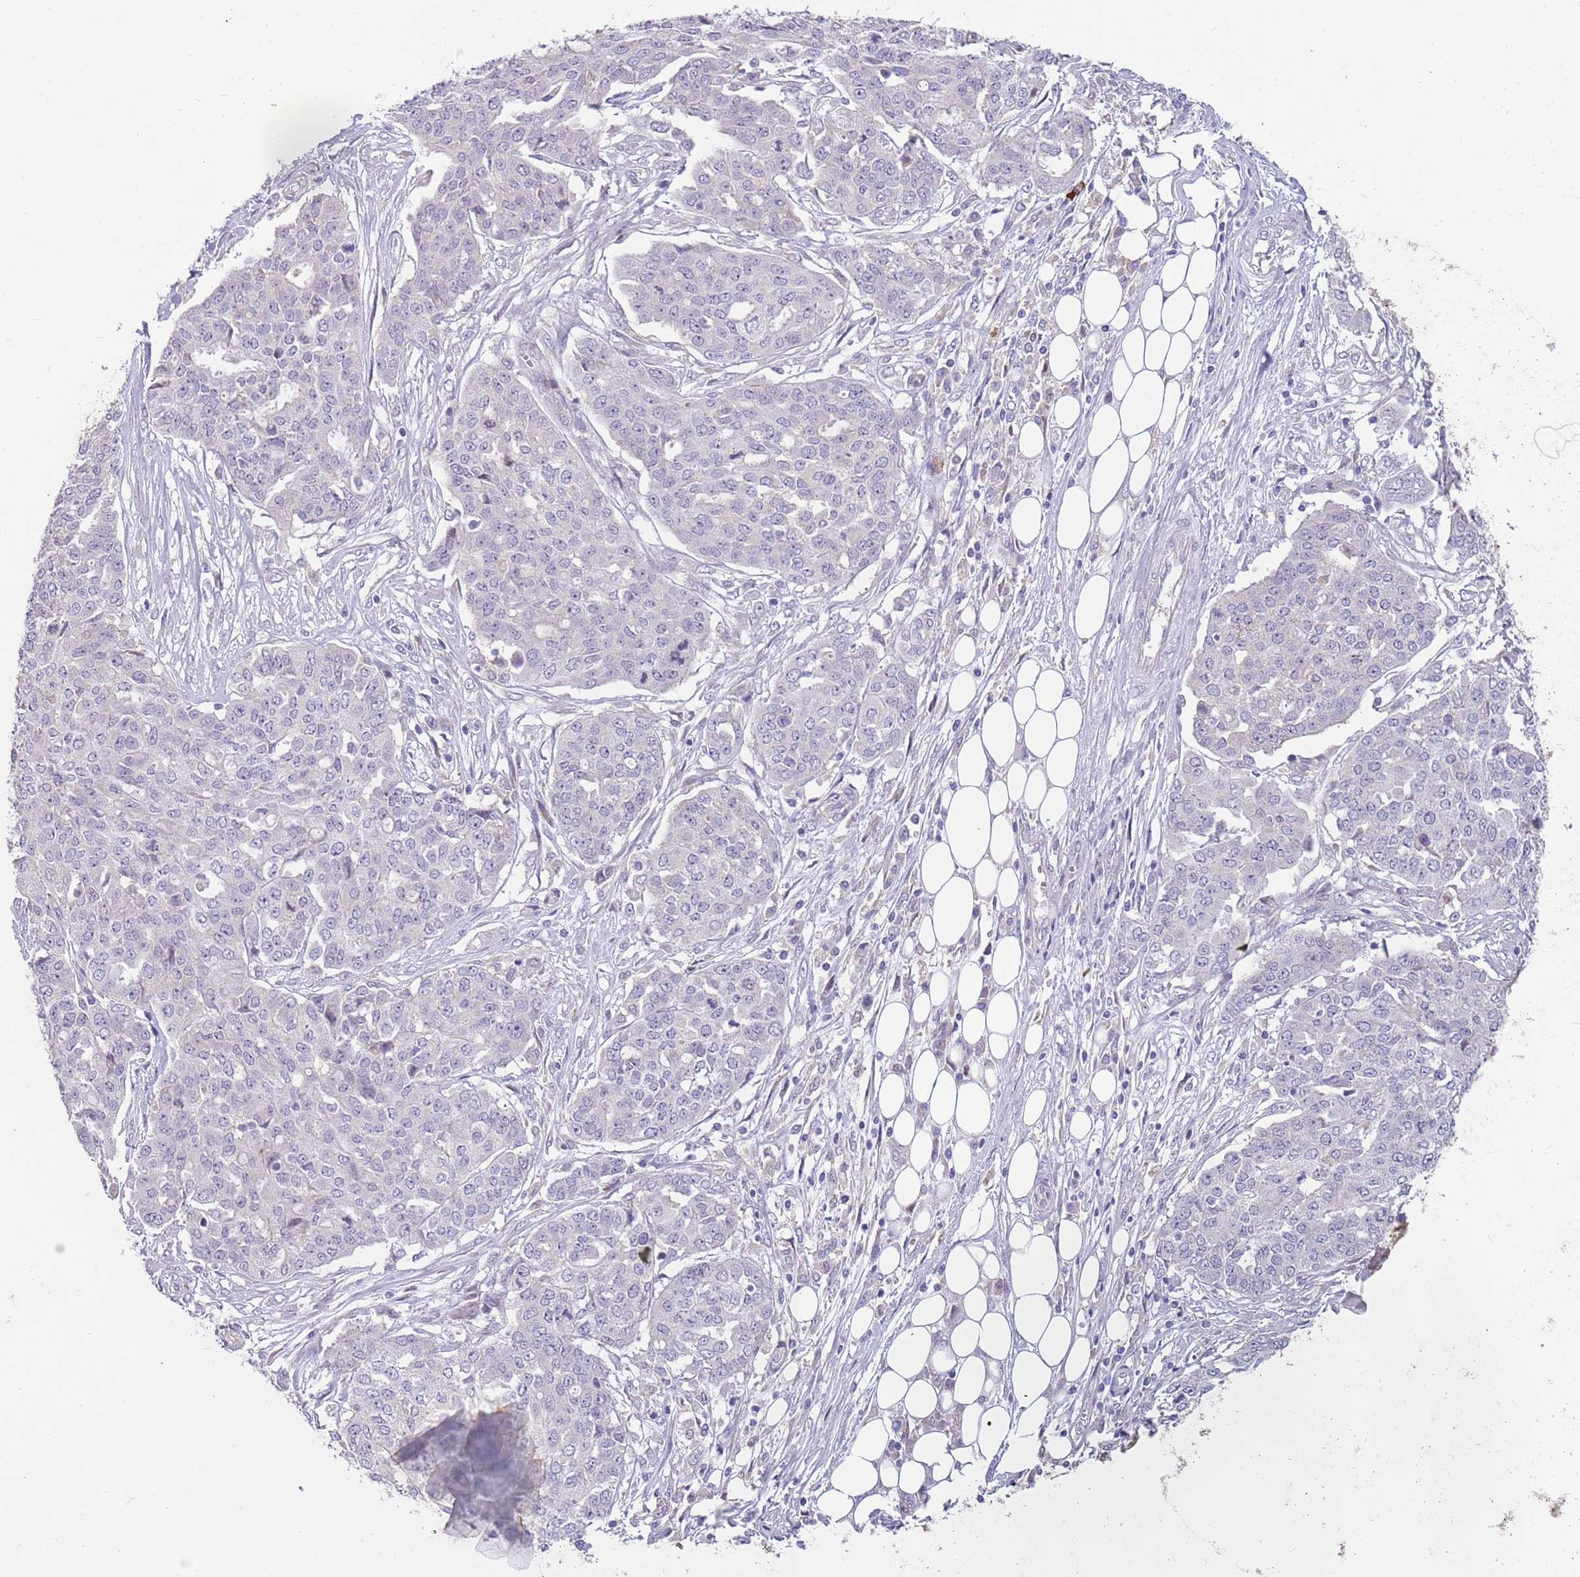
{"staining": {"intensity": "negative", "quantity": "none", "location": "none"}, "tissue": "ovarian cancer", "cell_type": "Tumor cells", "image_type": "cancer", "snomed": [{"axis": "morphology", "description": "Cystadenocarcinoma, serous, NOS"}, {"axis": "topography", "description": "Soft tissue"}, {"axis": "topography", "description": "Ovary"}], "caption": "Immunohistochemistry of ovarian cancer (serous cystadenocarcinoma) exhibits no staining in tumor cells. Nuclei are stained in blue.", "gene": "CABYR", "patient": {"sex": "female", "age": 57}}